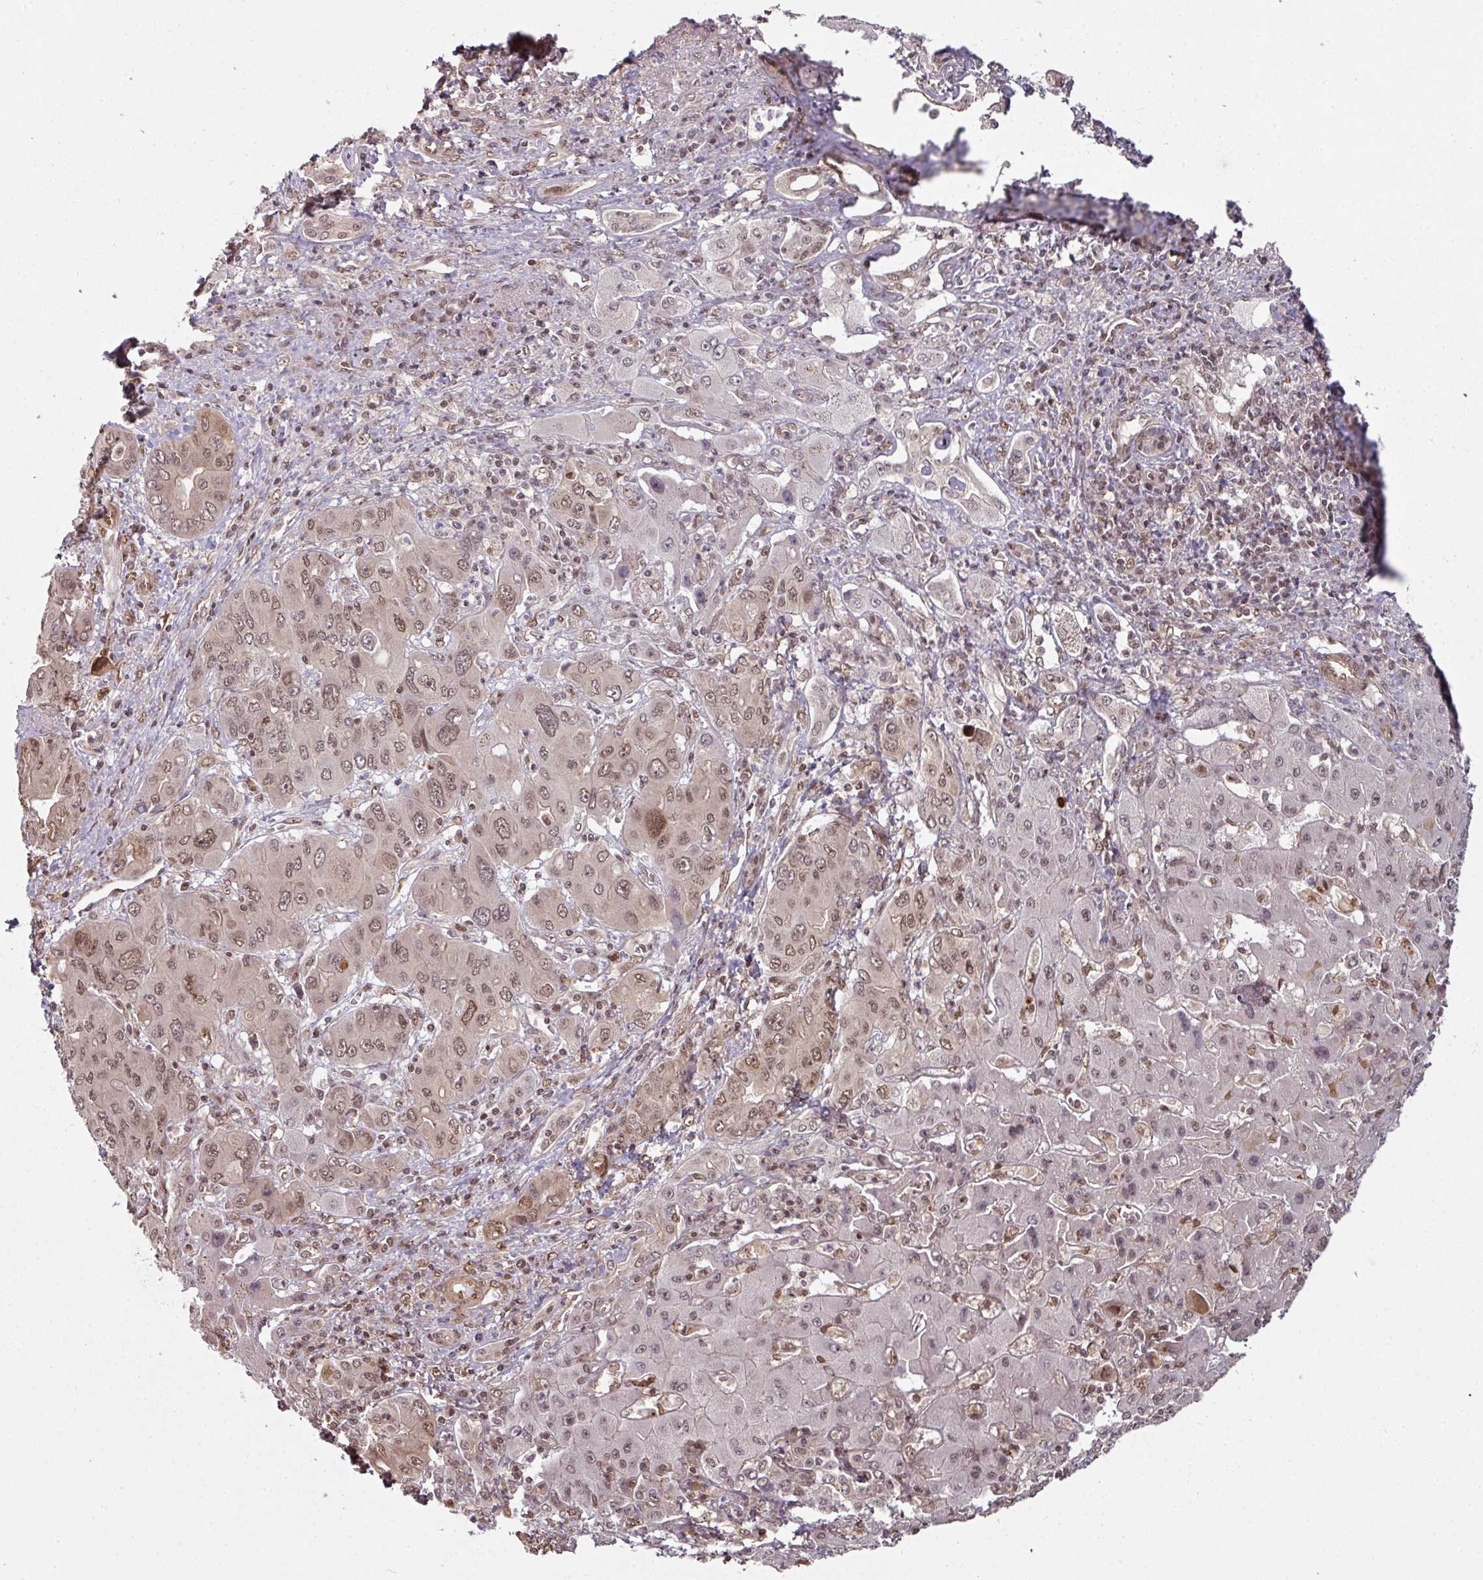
{"staining": {"intensity": "moderate", "quantity": ">75%", "location": "nuclear"}, "tissue": "liver cancer", "cell_type": "Tumor cells", "image_type": "cancer", "snomed": [{"axis": "morphology", "description": "Cholangiocarcinoma"}, {"axis": "topography", "description": "Liver"}], "caption": "Tumor cells demonstrate medium levels of moderate nuclear staining in about >75% of cells in human liver cancer (cholangiocarcinoma).", "gene": "SIK3", "patient": {"sex": "male", "age": 67}}